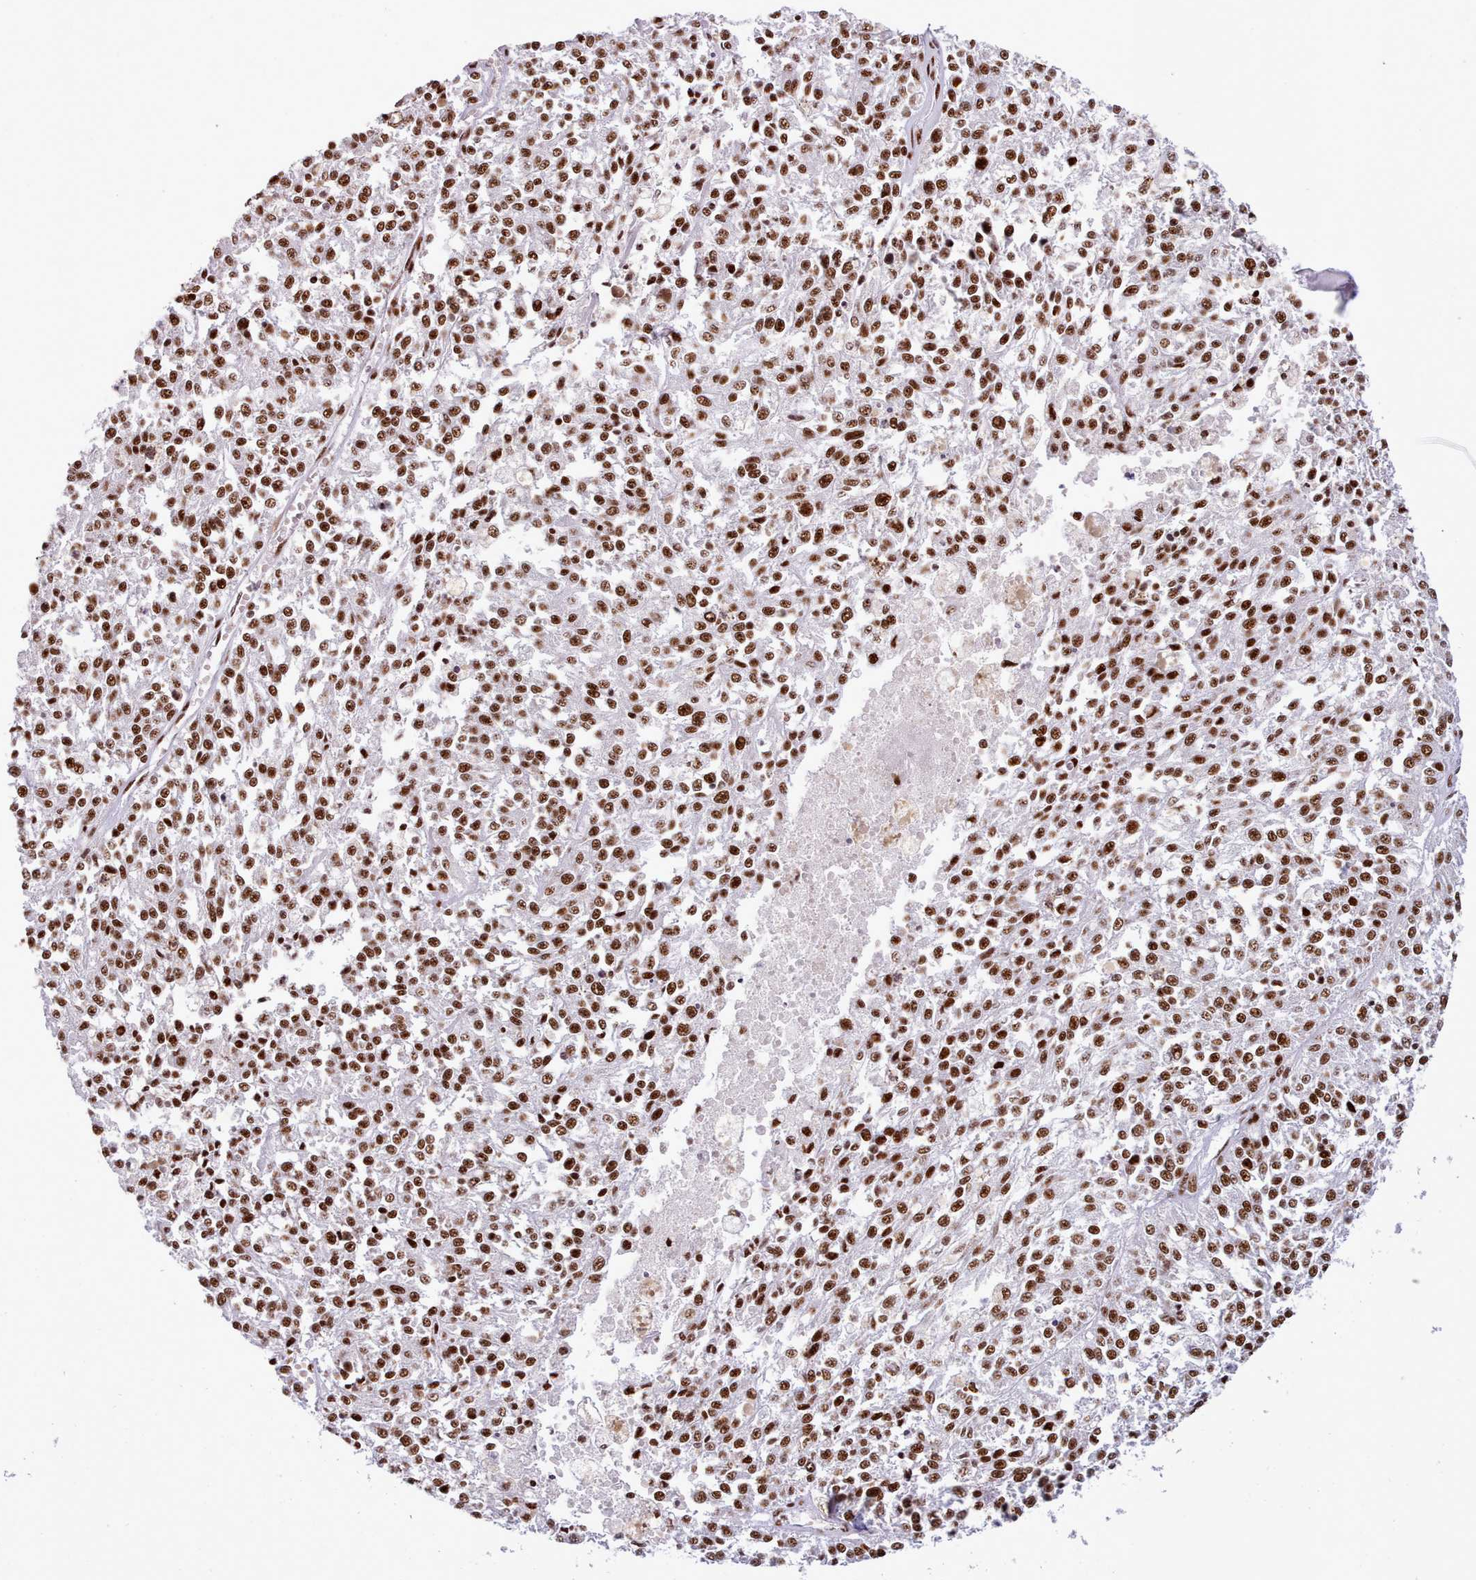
{"staining": {"intensity": "strong", "quantity": ">75%", "location": "nuclear"}, "tissue": "melanoma", "cell_type": "Tumor cells", "image_type": "cancer", "snomed": [{"axis": "morphology", "description": "Malignant melanoma, NOS"}, {"axis": "topography", "description": "Skin"}], "caption": "An image showing strong nuclear staining in about >75% of tumor cells in melanoma, as visualized by brown immunohistochemical staining.", "gene": "TMEM35B", "patient": {"sex": "female", "age": 64}}